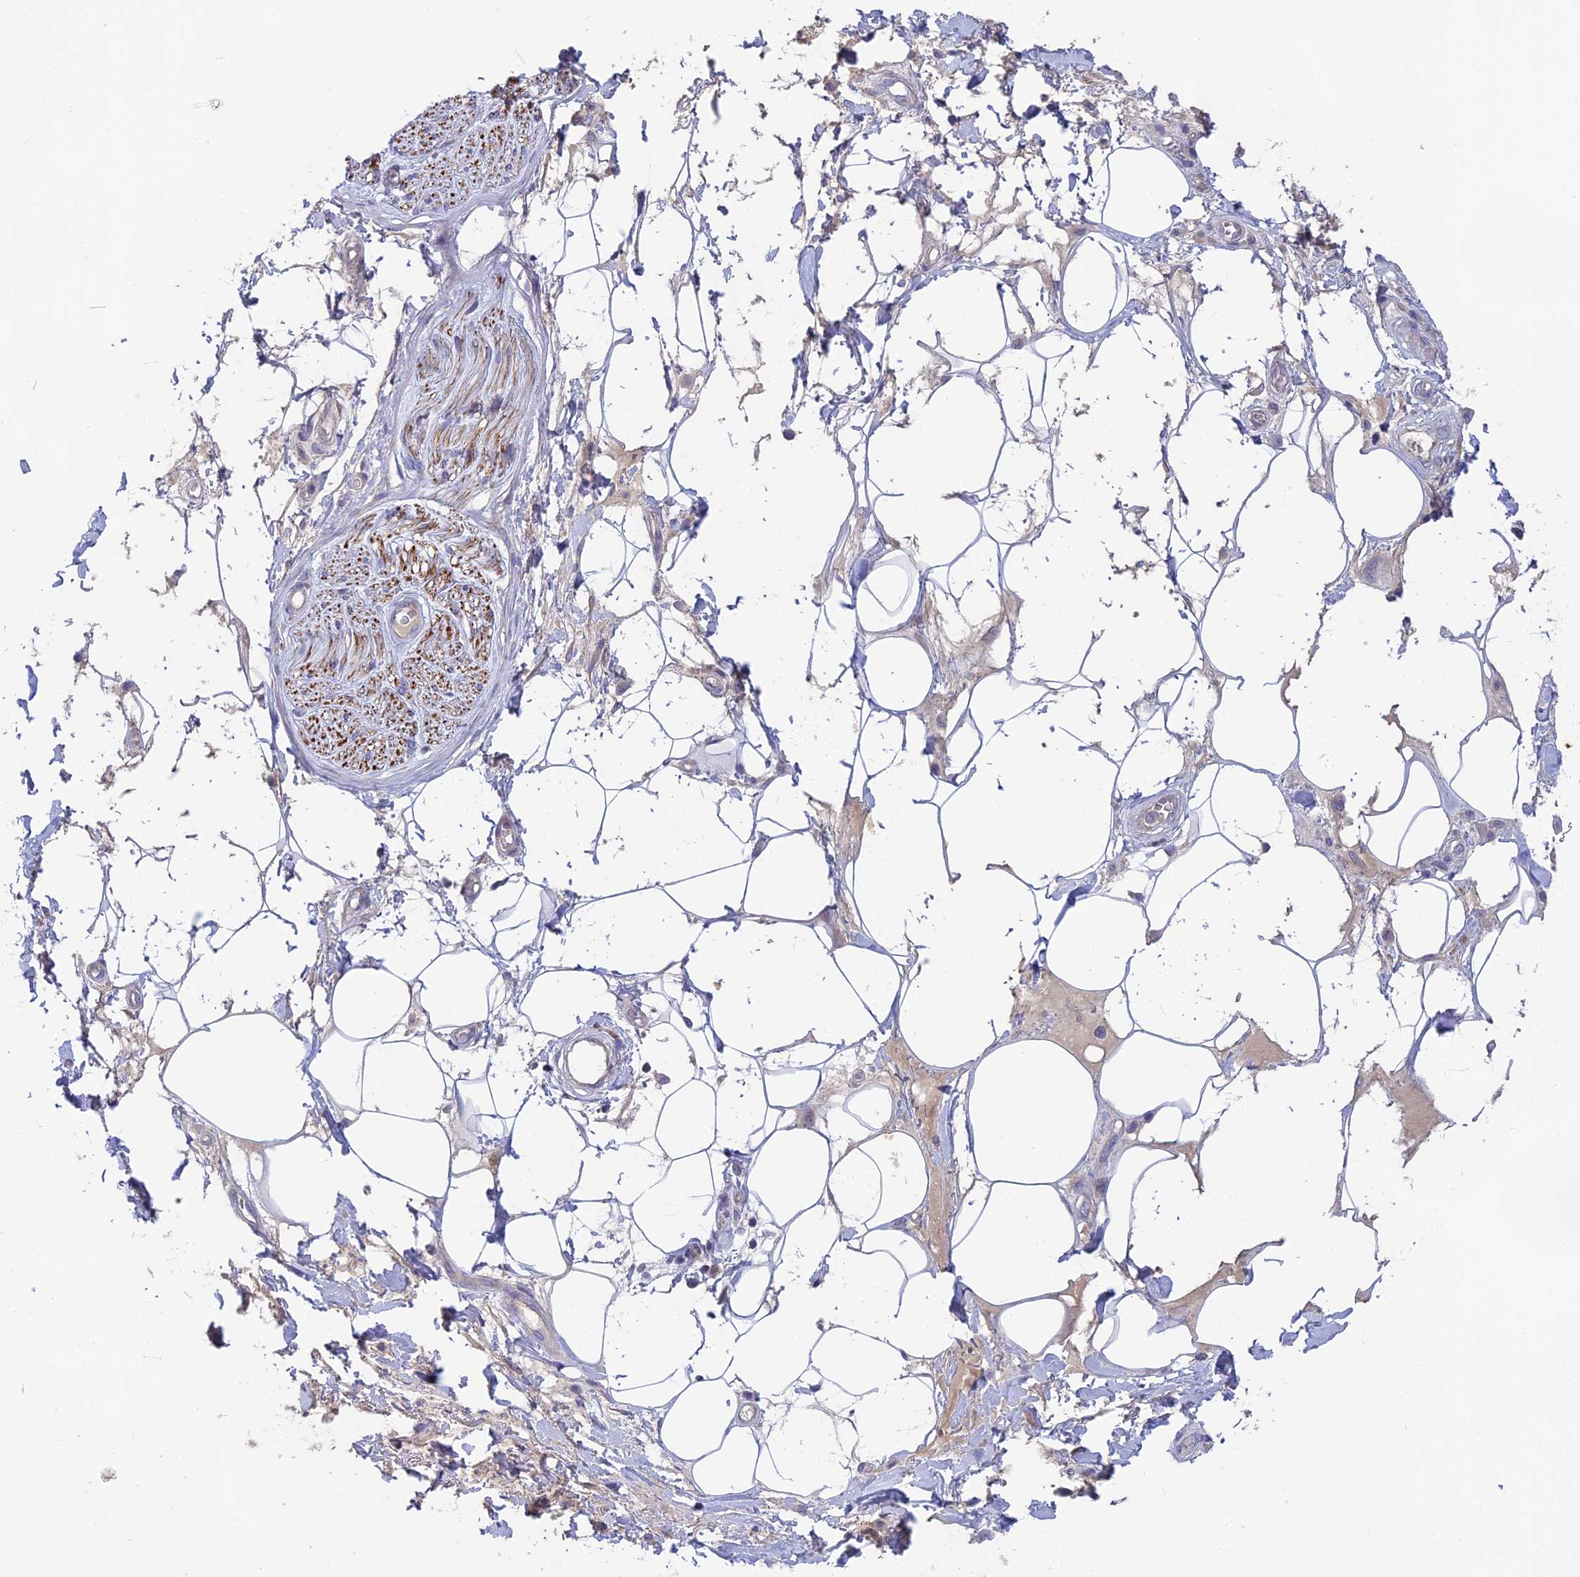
{"staining": {"intensity": "negative", "quantity": "none", "location": "none"}, "tissue": "adipose tissue", "cell_type": "Adipocytes", "image_type": "normal", "snomed": [{"axis": "morphology", "description": "Normal tissue, NOS"}, {"axis": "morphology", "description": "Adenocarcinoma, NOS"}, {"axis": "topography", "description": "Rectum"}, {"axis": "topography", "description": "Vagina"}, {"axis": "topography", "description": "Peripheral nerve tissue"}], "caption": "IHC of benign human adipose tissue reveals no expression in adipocytes.", "gene": "TENT4B", "patient": {"sex": "female", "age": 71}}